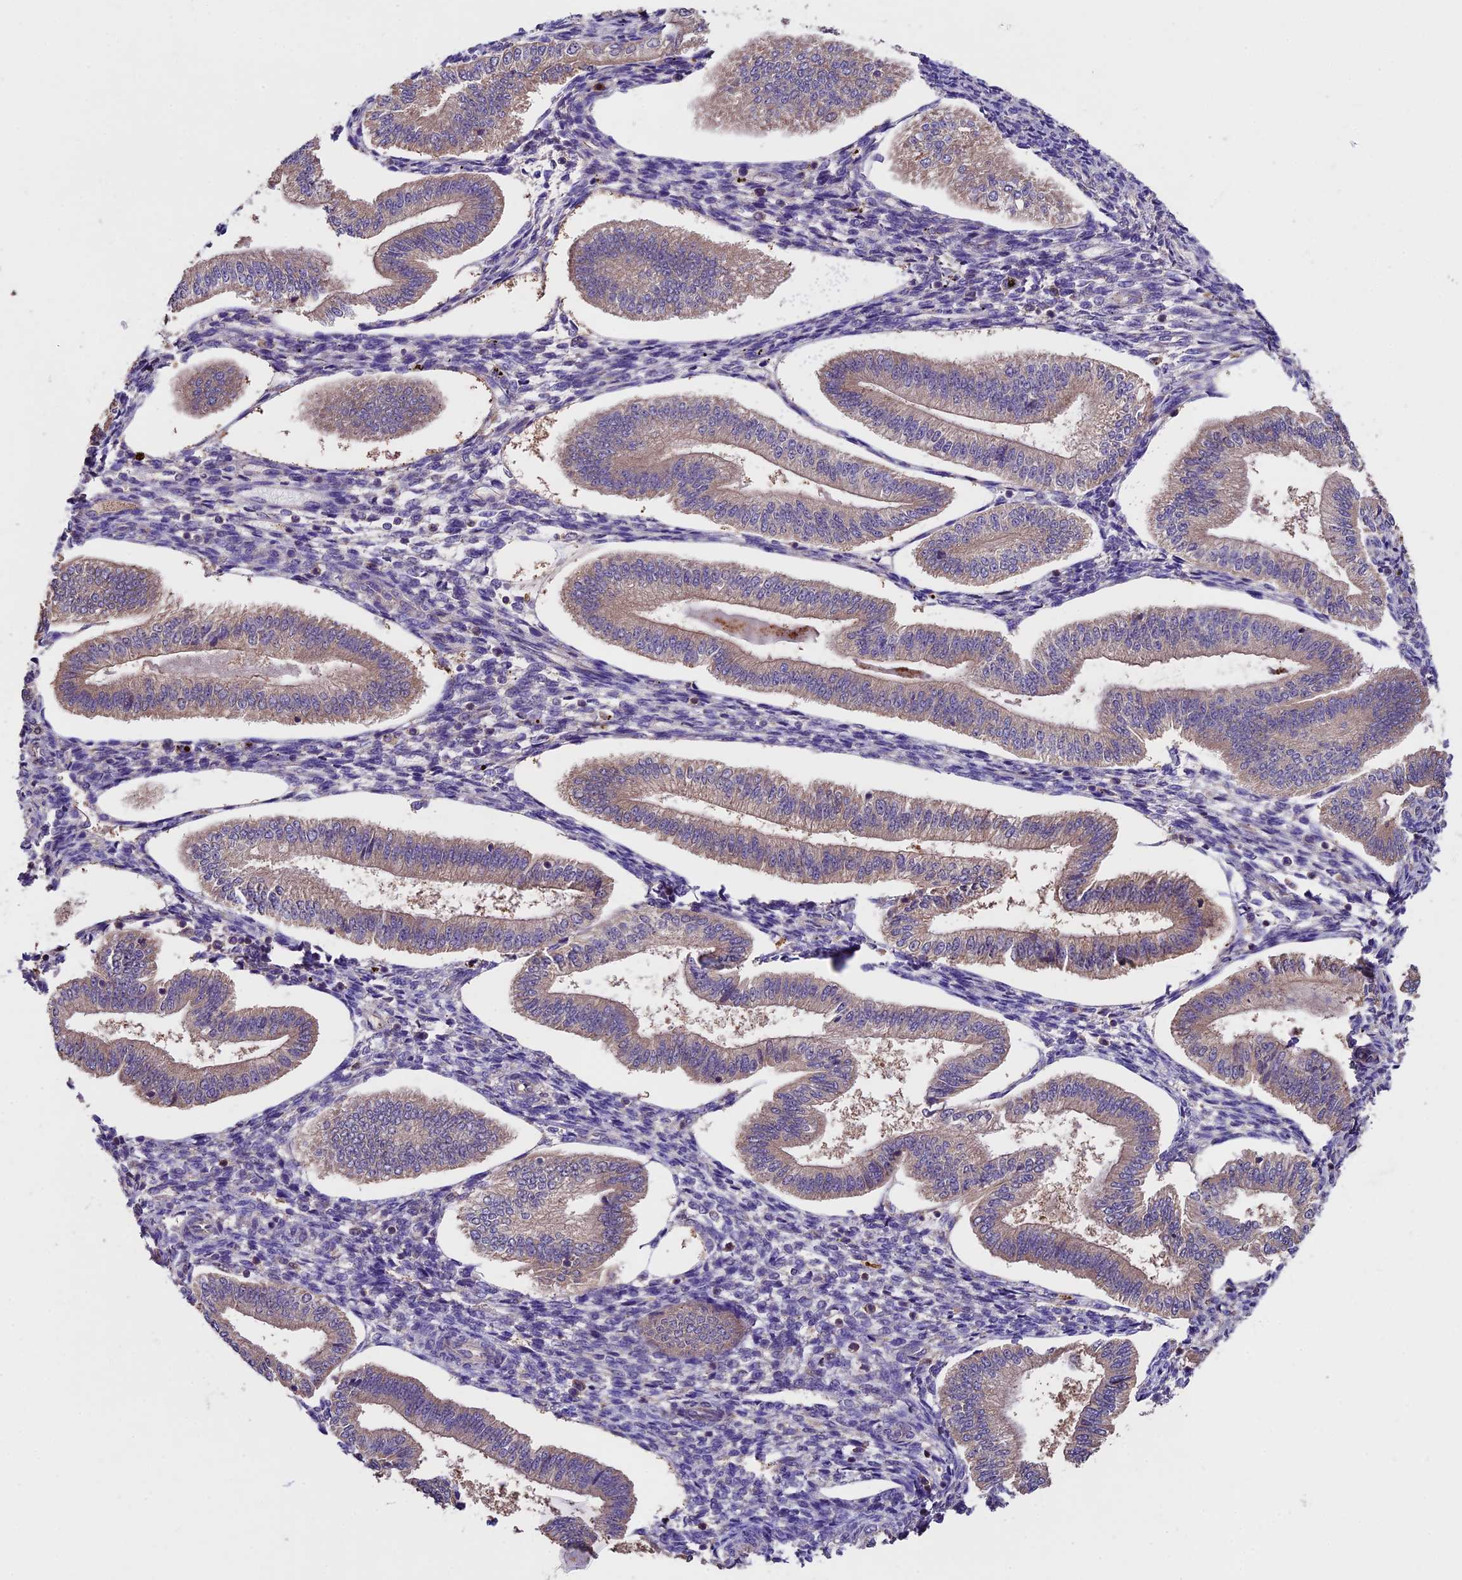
{"staining": {"intensity": "negative", "quantity": "none", "location": "none"}, "tissue": "endometrium", "cell_type": "Cells in endometrial stroma", "image_type": "normal", "snomed": [{"axis": "morphology", "description": "Normal tissue, NOS"}, {"axis": "topography", "description": "Endometrium"}], "caption": "Endometrium was stained to show a protein in brown. There is no significant expression in cells in endometrial stroma.", "gene": "SBNO2", "patient": {"sex": "female", "age": 34}}